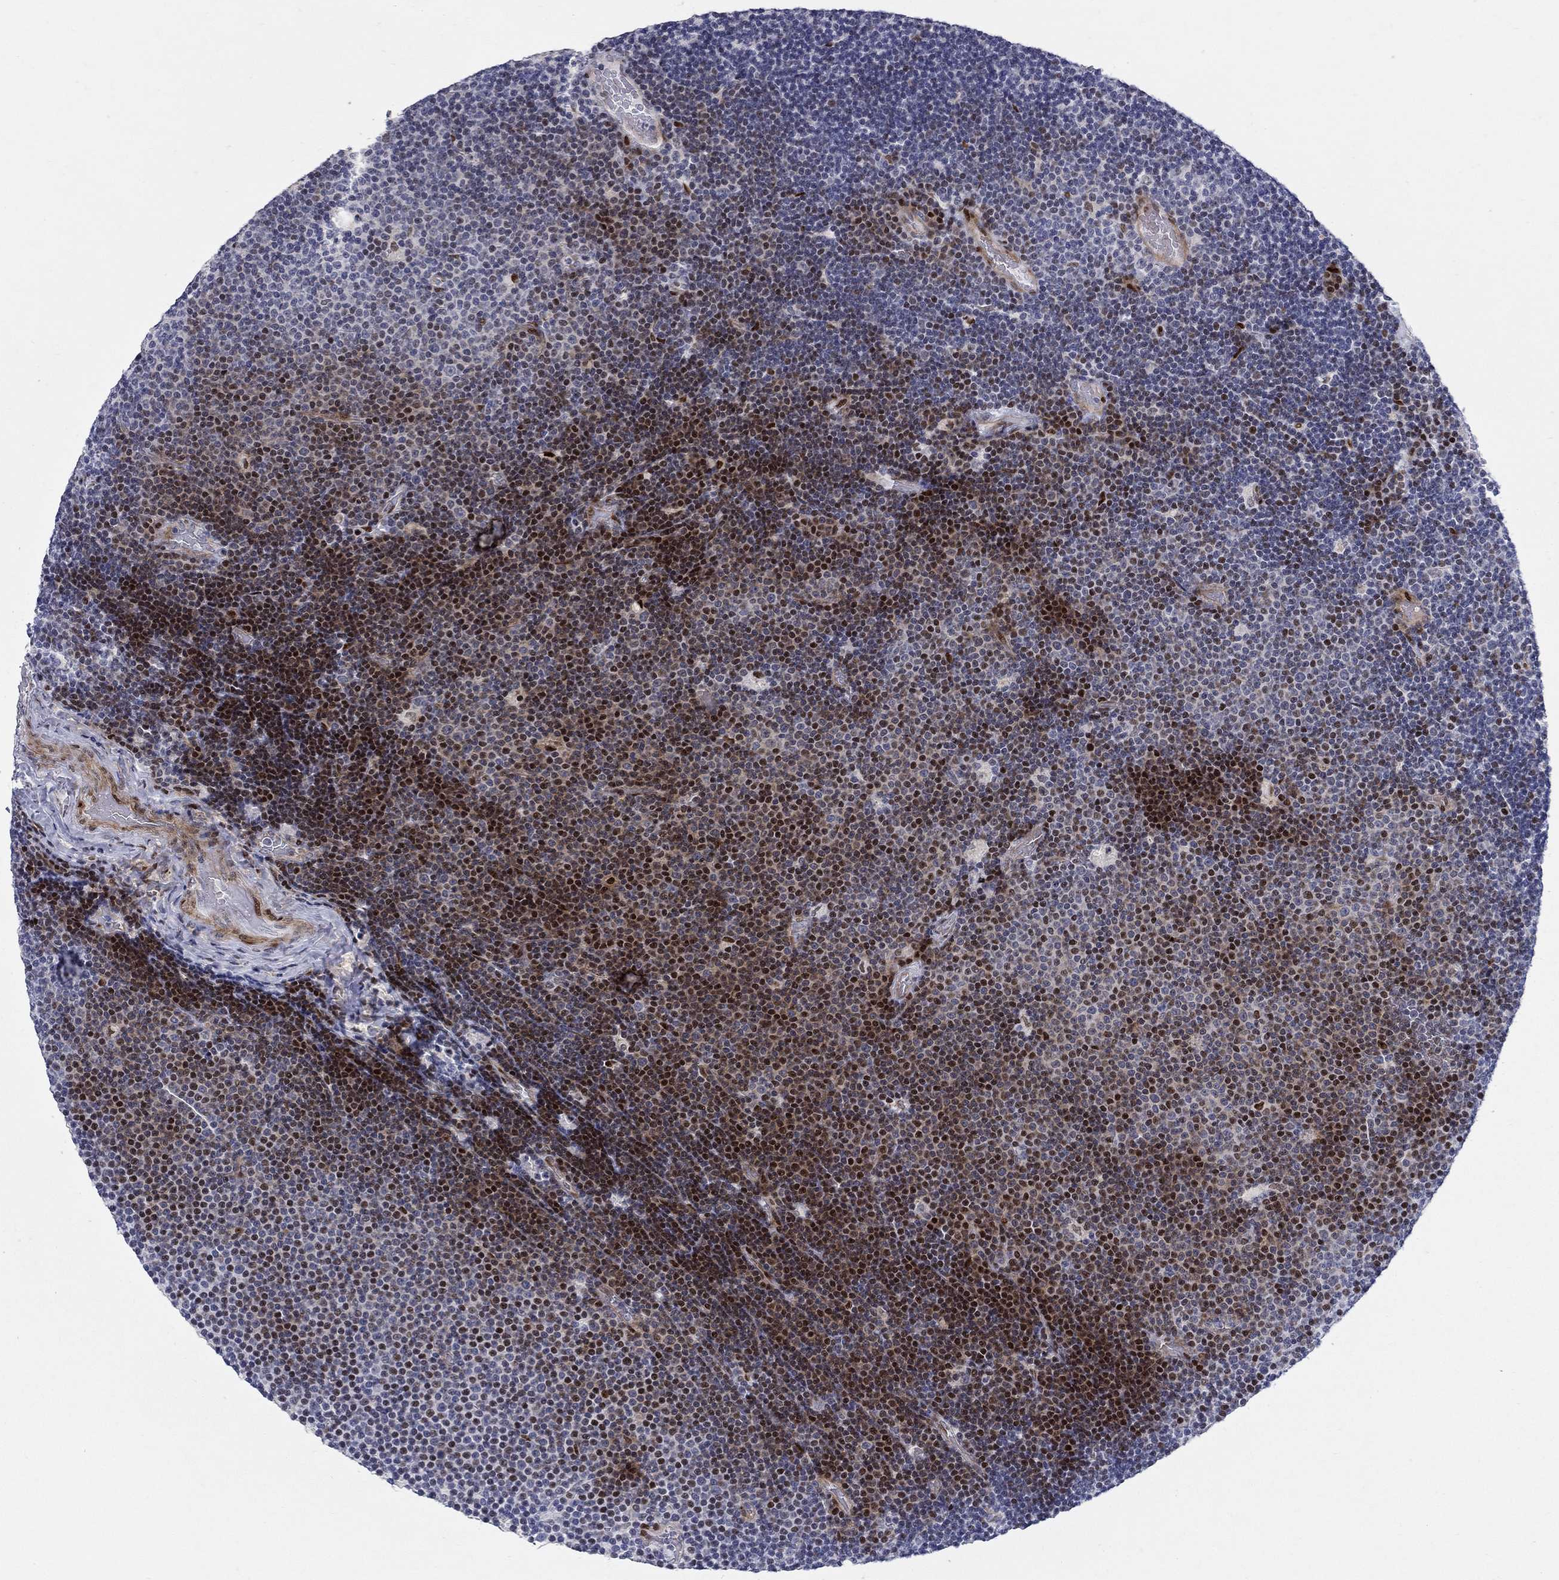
{"staining": {"intensity": "strong", "quantity": "25%-75%", "location": "nuclear"}, "tissue": "lymphoma", "cell_type": "Tumor cells", "image_type": "cancer", "snomed": [{"axis": "morphology", "description": "Malignant lymphoma, non-Hodgkin's type, Low grade"}, {"axis": "topography", "description": "Brain"}], "caption": "Immunohistochemistry micrograph of neoplastic tissue: lymphoma stained using immunohistochemistry (IHC) shows high levels of strong protein expression localized specifically in the nuclear of tumor cells, appearing as a nuclear brown color.", "gene": "RAPGEF5", "patient": {"sex": "female", "age": 66}}